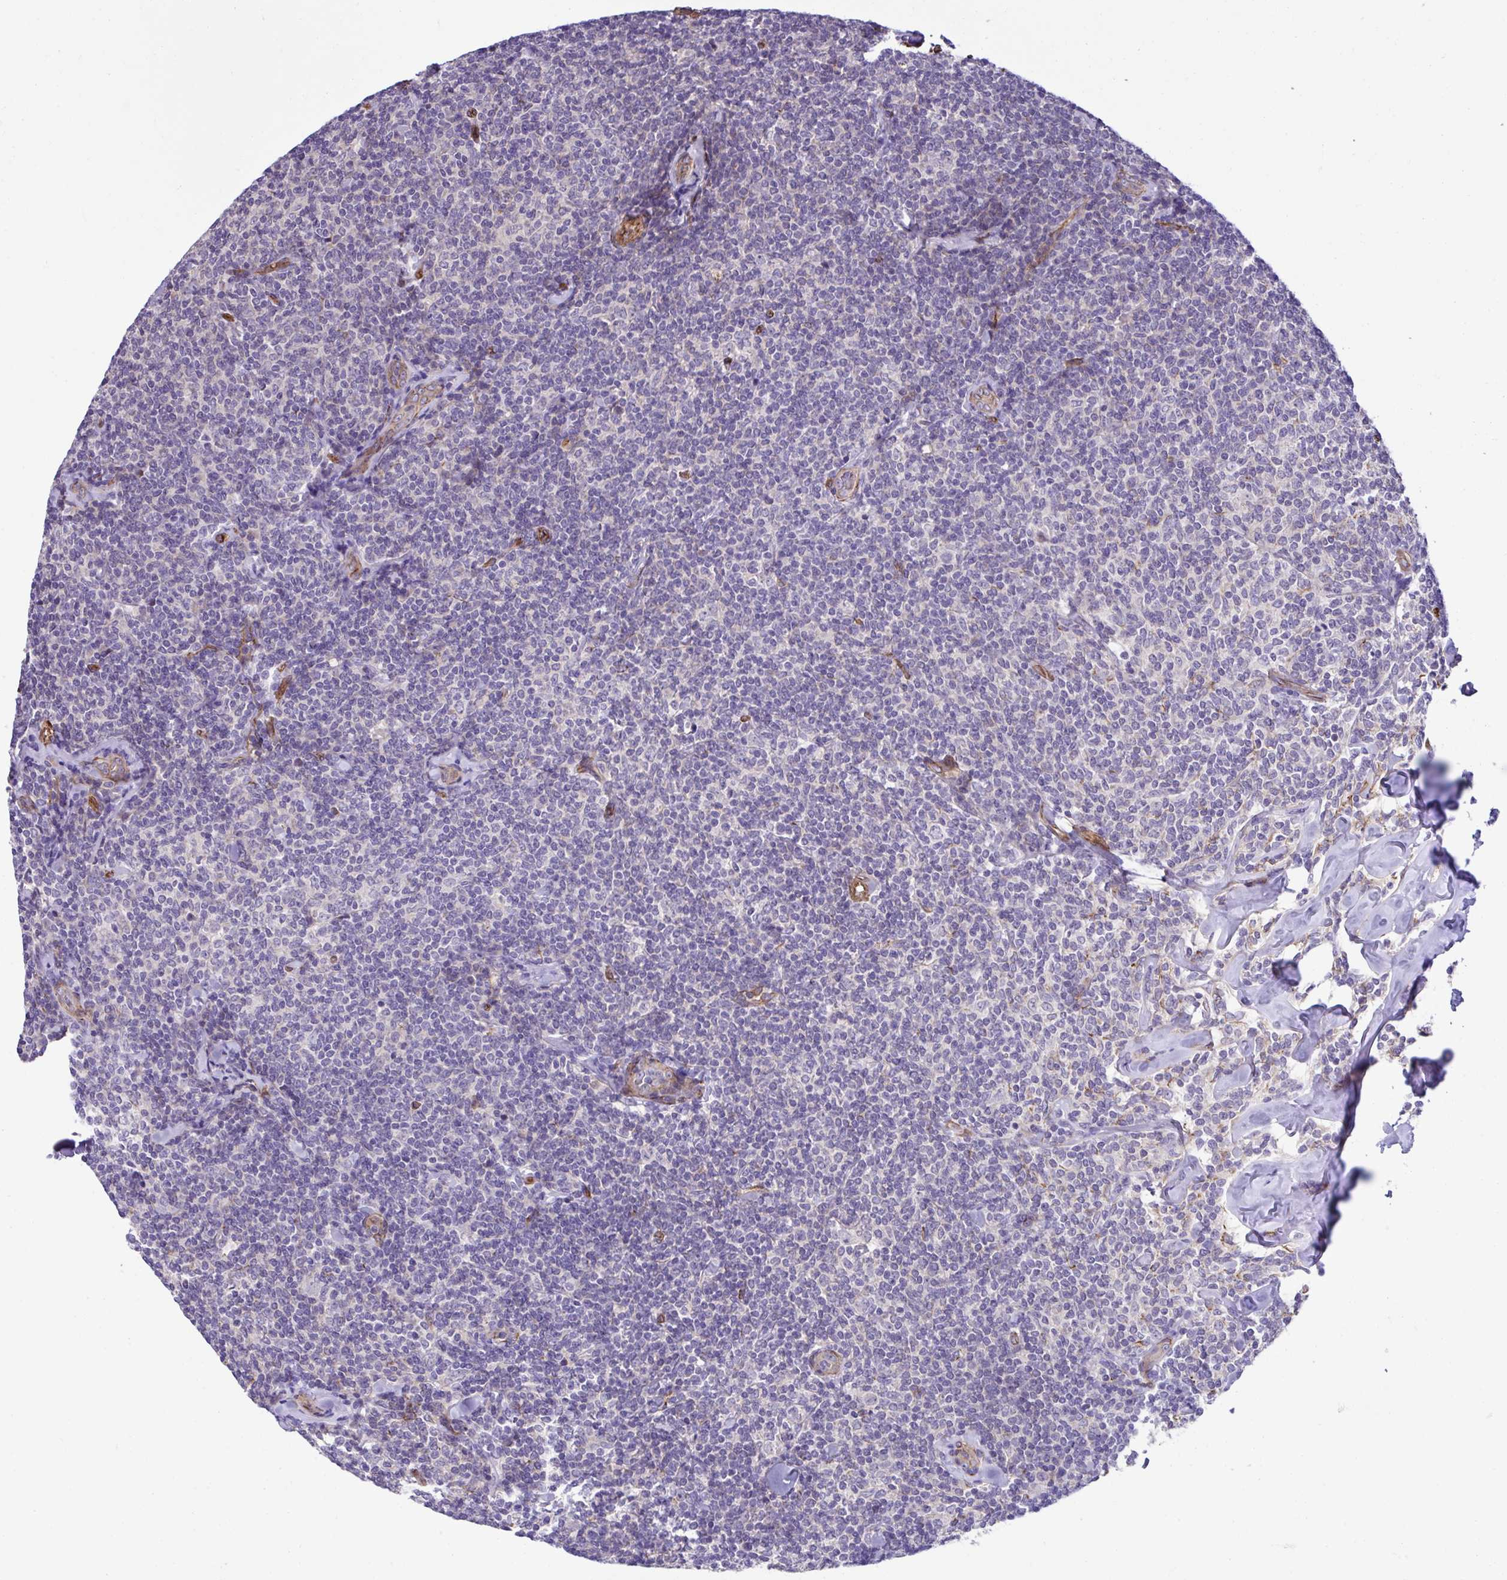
{"staining": {"intensity": "negative", "quantity": "none", "location": "none"}, "tissue": "lymphoma", "cell_type": "Tumor cells", "image_type": "cancer", "snomed": [{"axis": "morphology", "description": "Malignant lymphoma, non-Hodgkin's type, Low grade"}, {"axis": "topography", "description": "Lymph node"}], "caption": "IHC histopathology image of low-grade malignant lymphoma, non-Hodgkin's type stained for a protein (brown), which demonstrates no expression in tumor cells.", "gene": "TRIM52", "patient": {"sex": "female", "age": 56}}